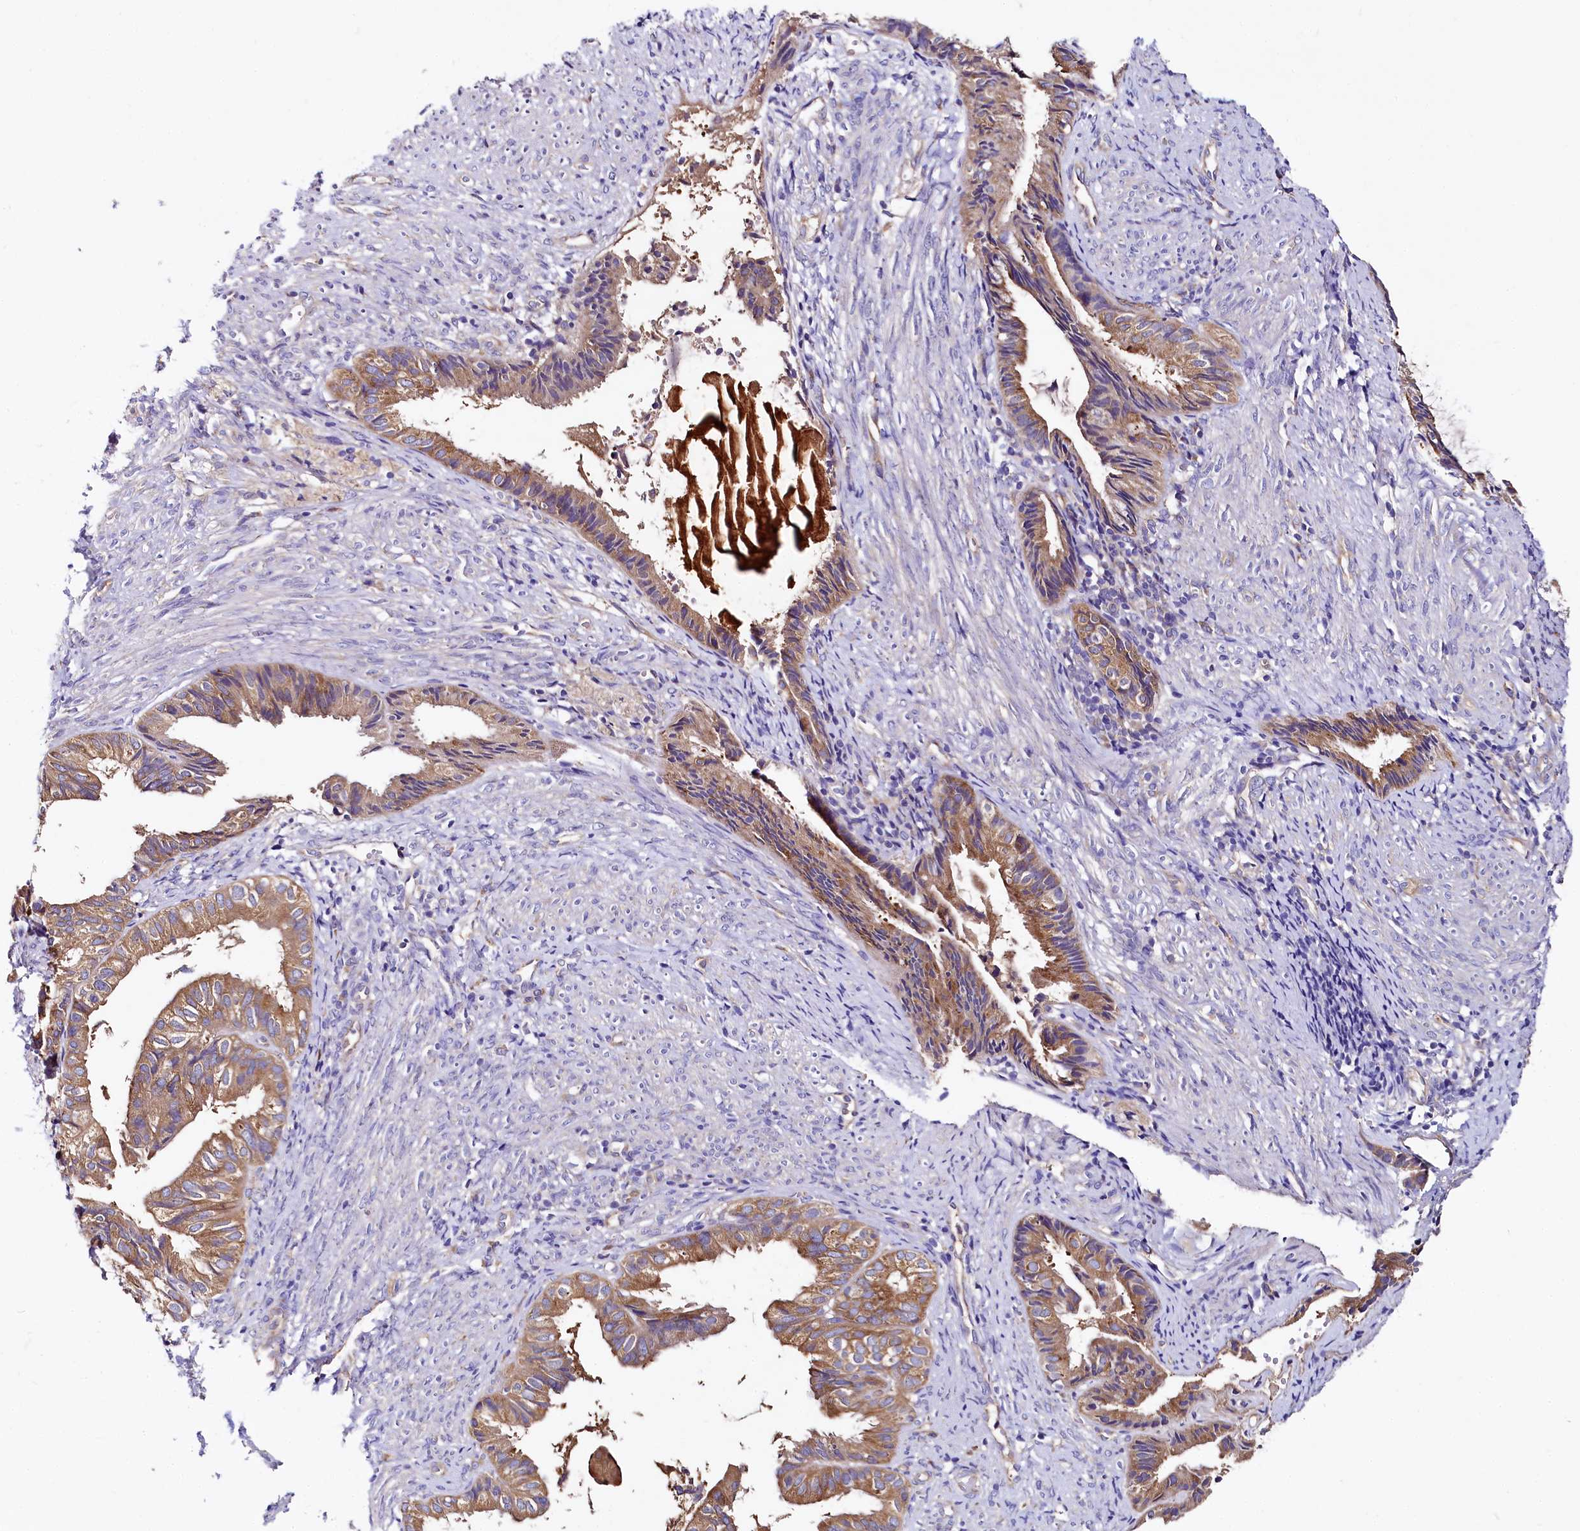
{"staining": {"intensity": "moderate", "quantity": ">75%", "location": "cytoplasmic/membranous"}, "tissue": "endometrial cancer", "cell_type": "Tumor cells", "image_type": "cancer", "snomed": [{"axis": "morphology", "description": "Adenocarcinoma, NOS"}, {"axis": "topography", "description": "Endometrium"}], "caption": "Tumor cells reveal medium levels of moderate cytoplasmic/membranous positivity in approximately >75% of cells in human endometrial cancer.", "gene": "QARS1", "patient": {"sex": "female", "age": 86}}